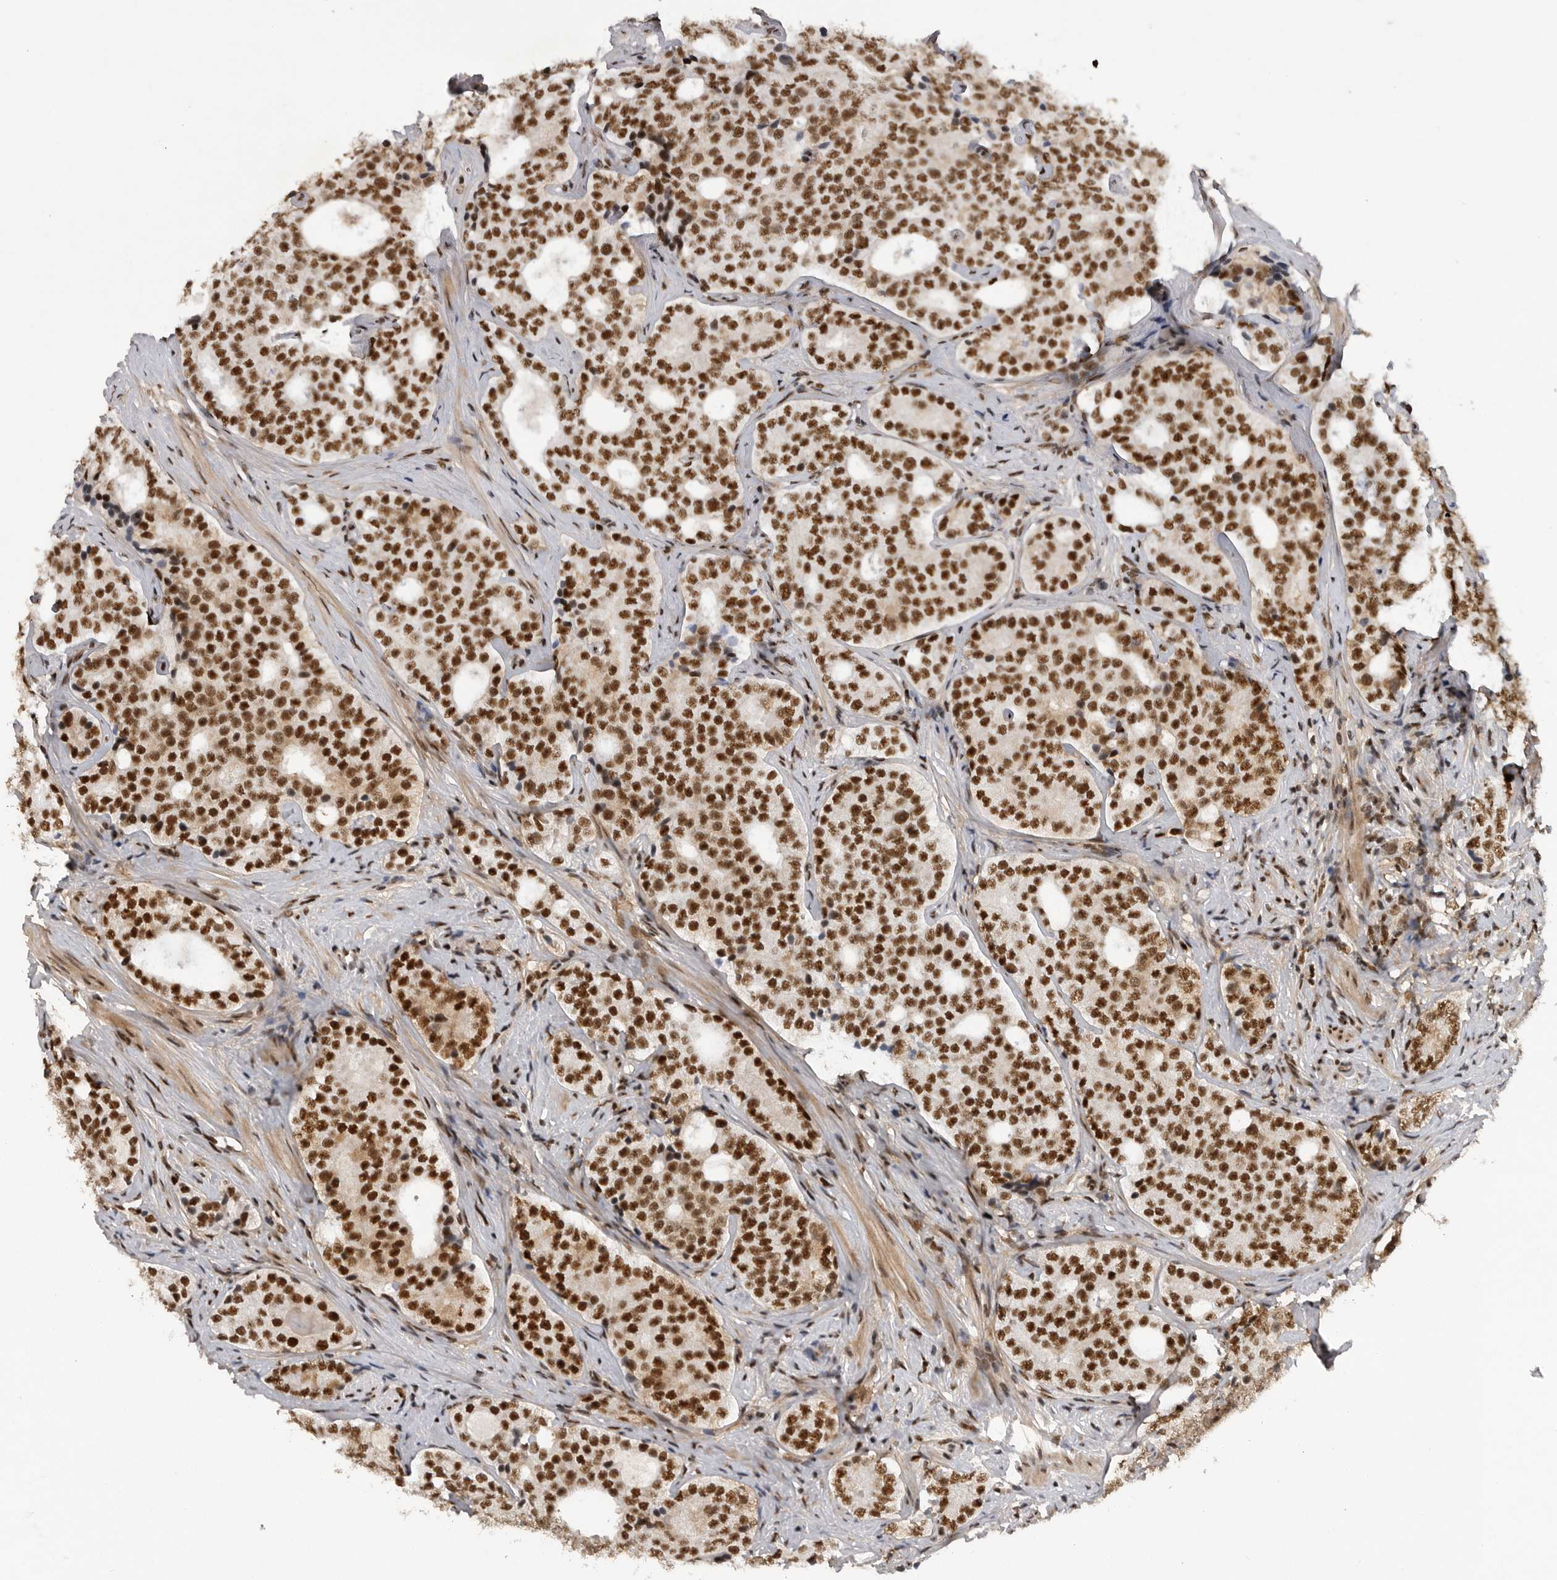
{"staining": {"intensity": "strong", "quantity": ">75%", "location": "nuclear"}, "tissue": "prostate cancer", "cell_type": "Tumor cells", "image_type": "cancer", "snomed": [{"axis": "morphology", "description": "Adenocarcinoma, High grade"}, {"axis": "topography", "description": "Prostate"}], "caption": "Immunohistochemistry photomicrograph of human prostate cancer (adenocarcinoma (high-grade)) stained for a protein (brown), which demonstrates high levels of strong nuclear positivity in approximately >75% of tumor cells.", "gene": "PPP1R8", "patient": {"sex": "male", "age": 56}}